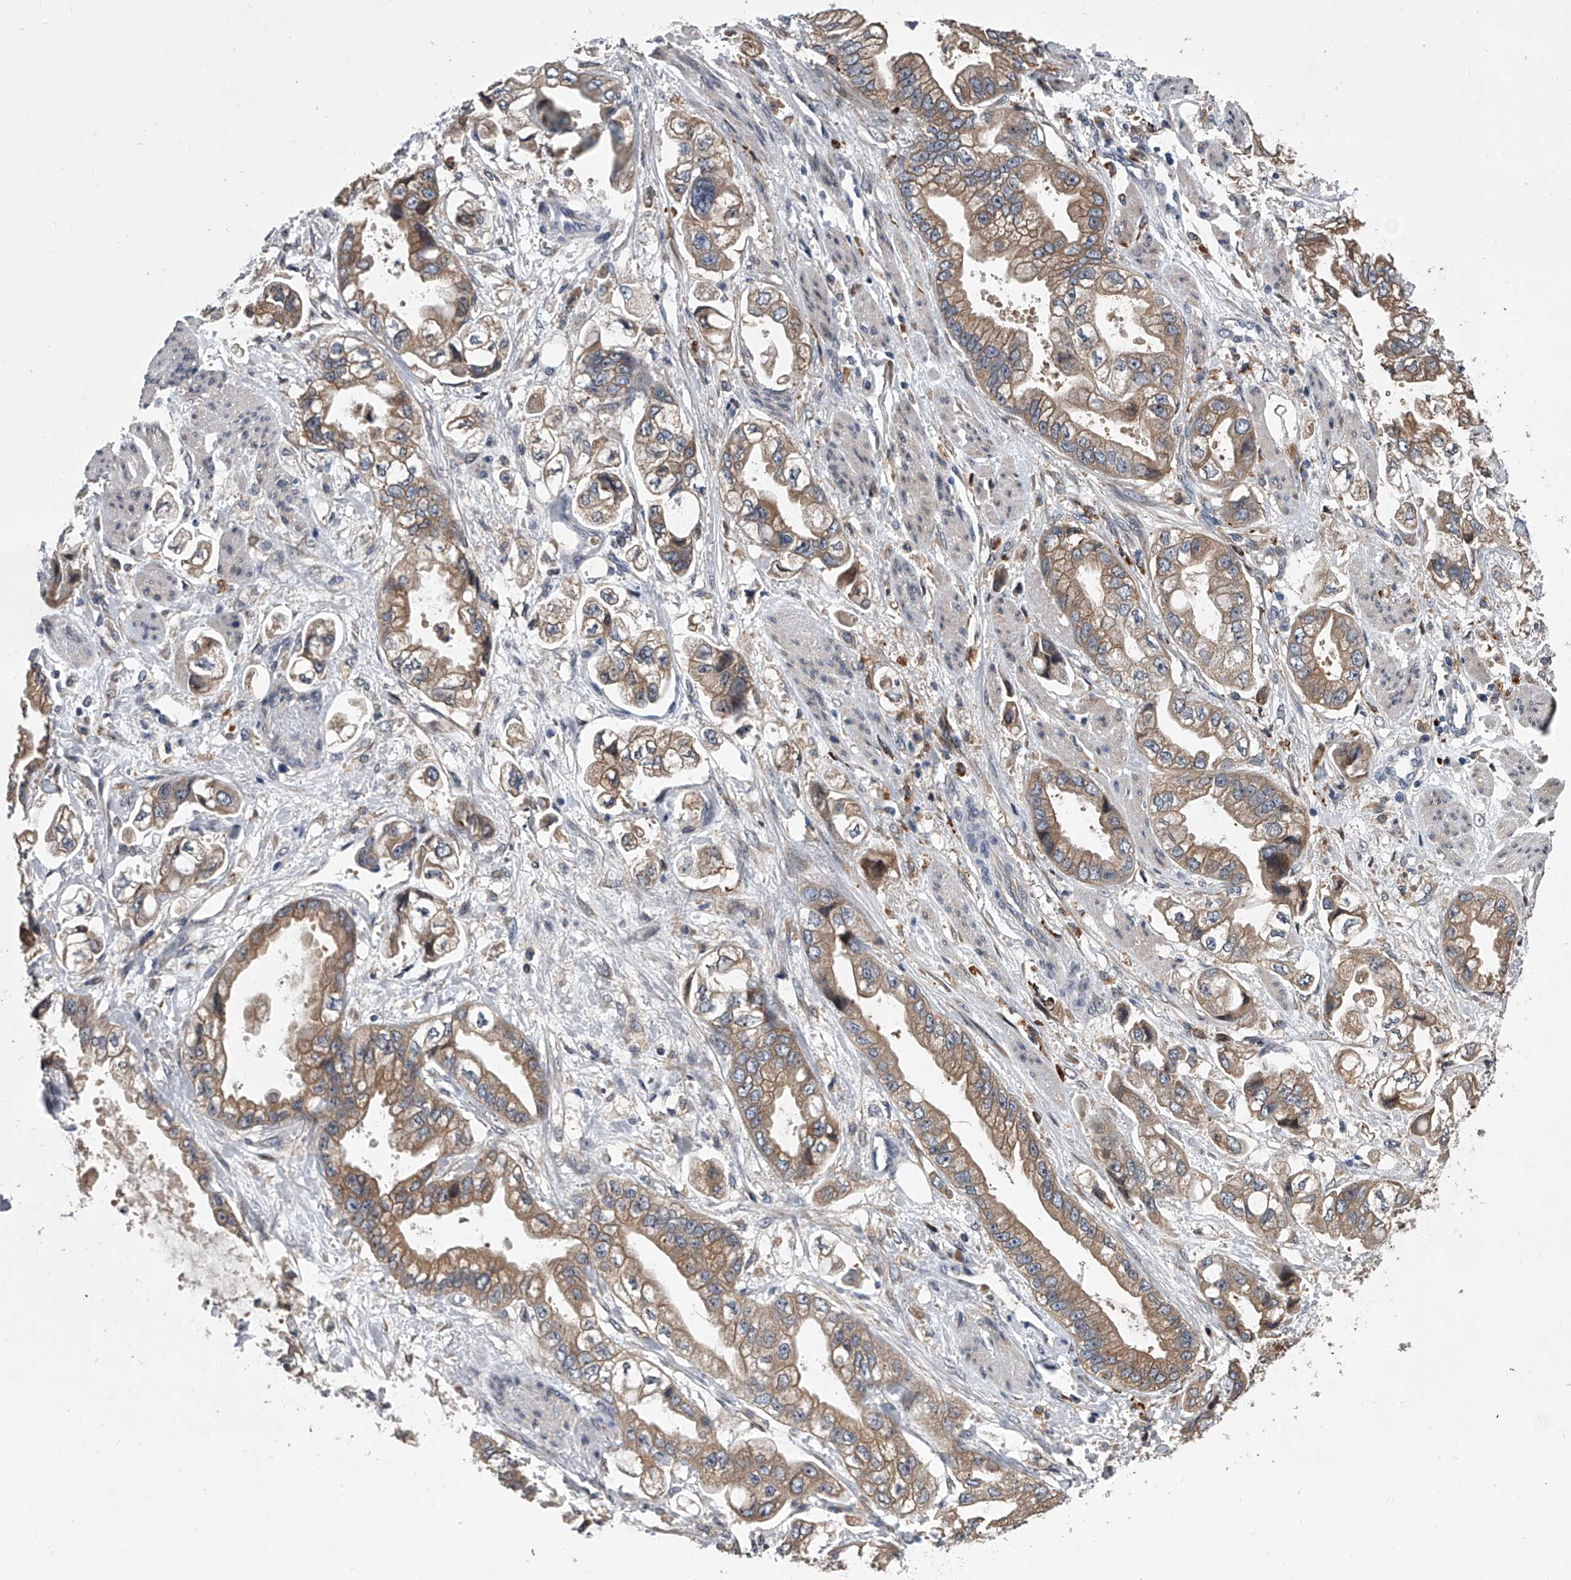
{"staining": {"intensity": "moderate", "quantity": ">75%", "location": "cytoplasmic/membranous"}, "tissue": "stomach cancer", "cell_type": "Tumor cells", "image_type": "cancer", "snomed": [{"axis": "morphology", "description": "Adenocarcinoma, NOS"}, {"axis": "topography", "description": "Stomach"}], "caption": "Brown immunohistochemical staining in stomach cancer shows moderate cytoplasmic/membranous staining in approximately >75% of tumor cells.", "gene": "TRIM8", "patient": {"sex": "male", "age": 62}}